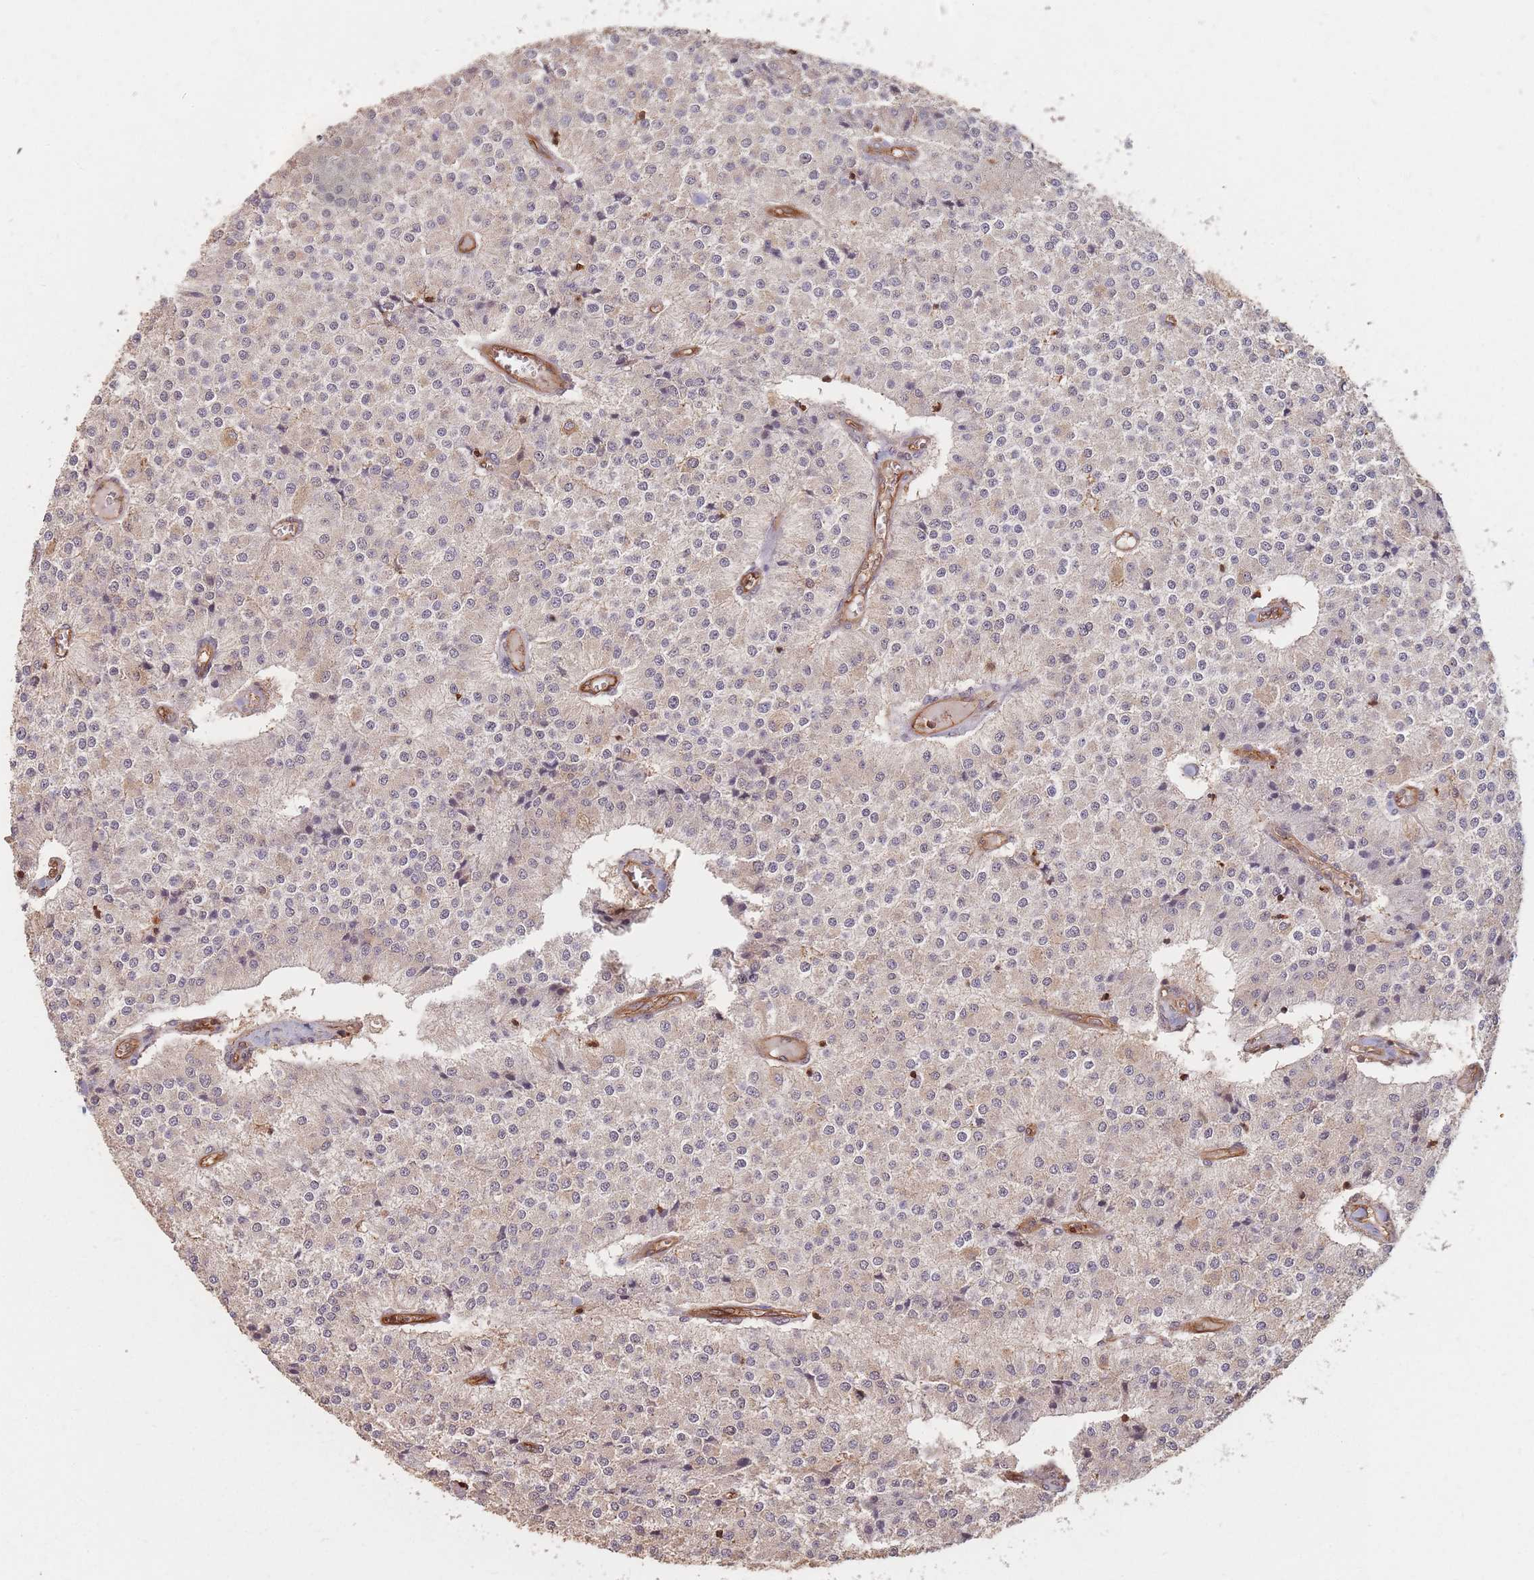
{"staining": {"intensity": "weak", "quantity": "25%-75%", "location": "cytoplasmic/membranous"}, "tissue": "carcinoid", "cell_type": "Tumor cells", "image_type": "cancer", "snomed": [{"axis": "morphology", "description": "Carcinoid, malignant, NOS"}, {"axis": "topography", "description": "Colon"}], "caption": "Carcinoid tissue displays weak cytoplasmic/membranous positivity in approximately 25%-75% of tumor cells (DAB (3,3'-diaminobenzidine) IHC, brown staining for protein, blue staining for nuclei).", "gene": "PLS3", "patient": {"sex": "female", "age": 52}}